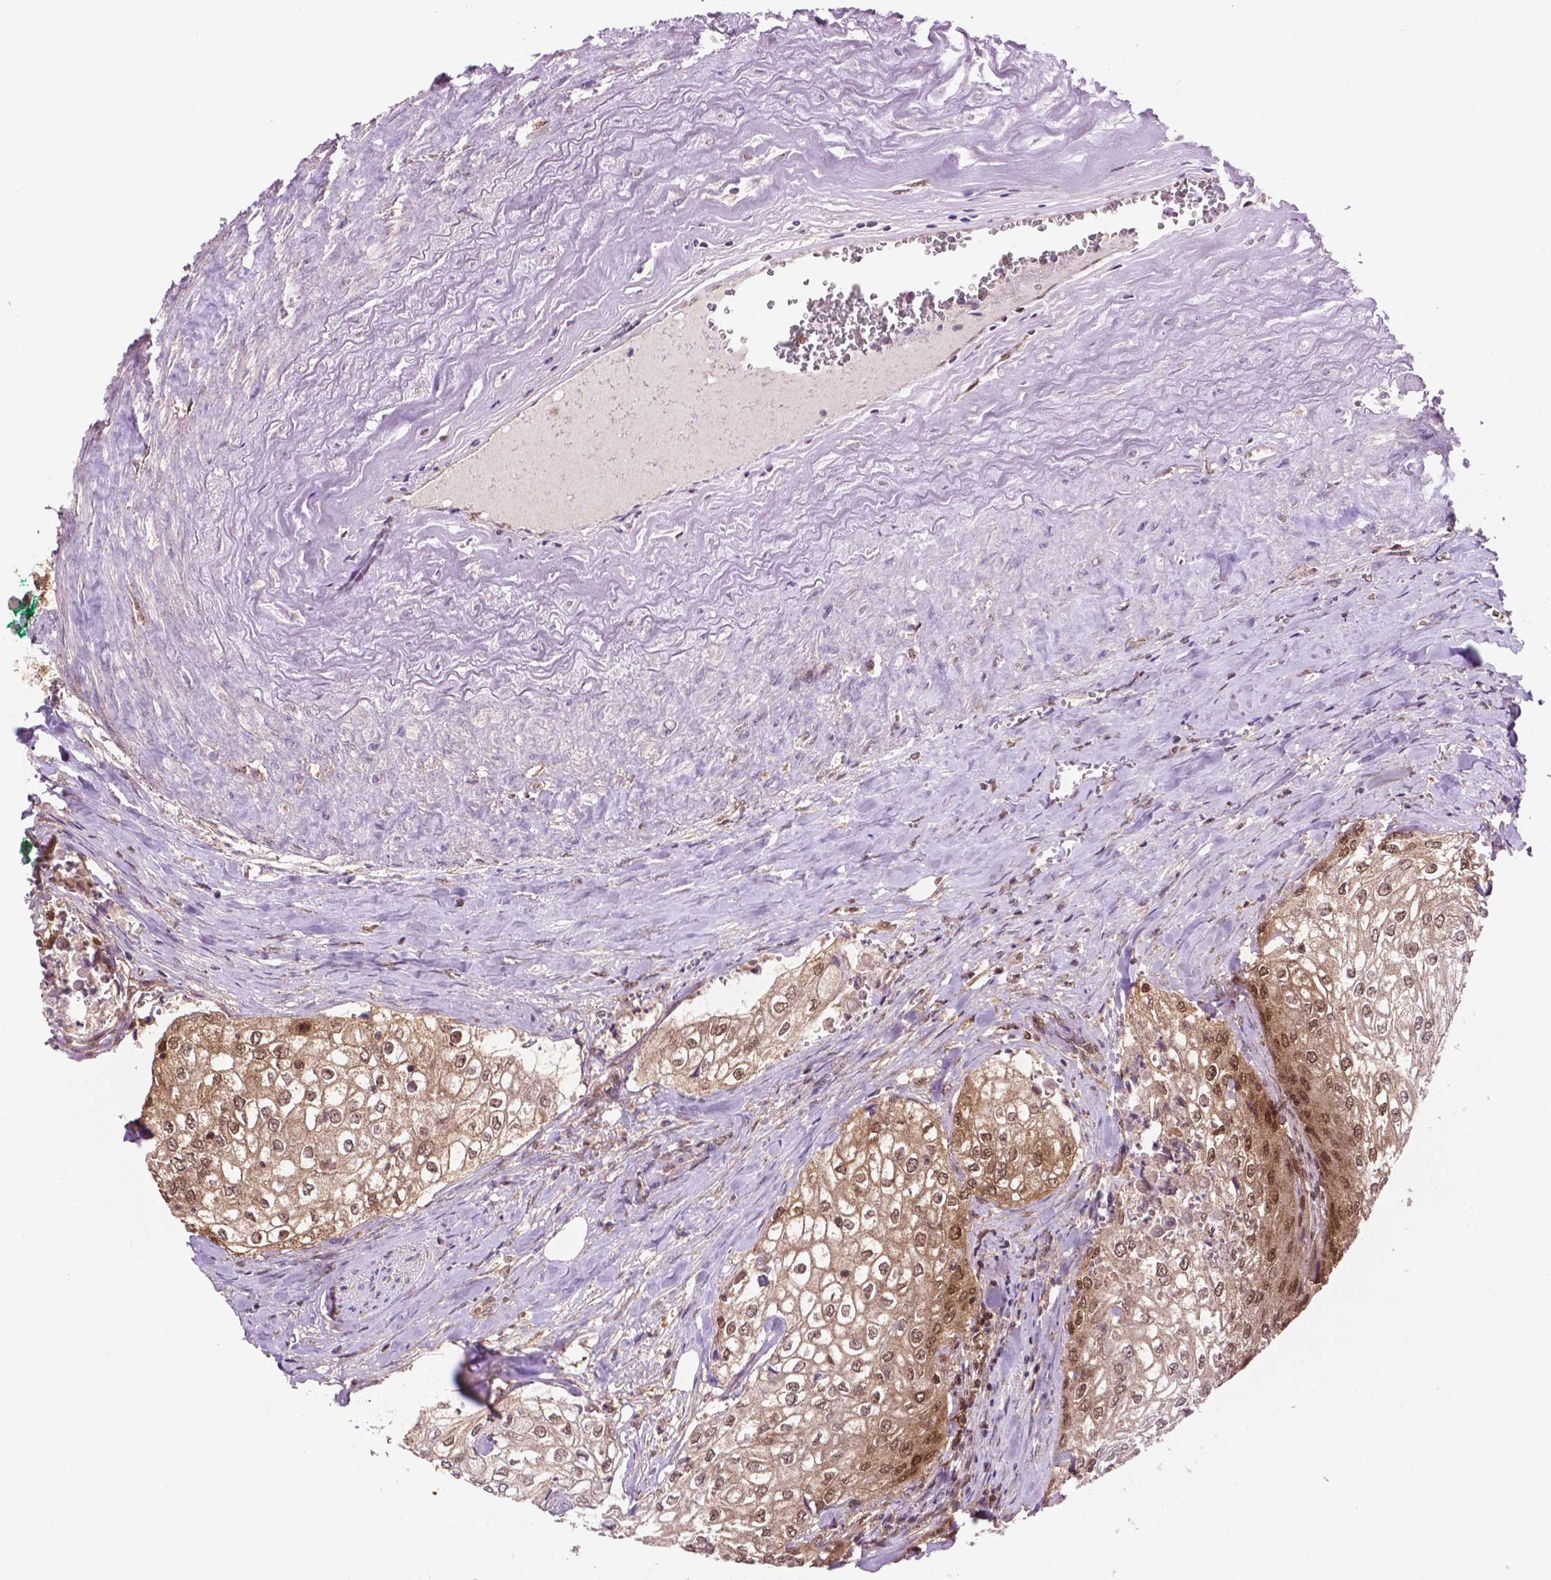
{"staining": {"intensity": "moderate", "quantity": ">75%", "location": "cytoplasmic/membranous,nuclear"}, "tissue": "urothelial cancer", "cell_type": "Tumor cells", "image_type": "cancer", "snomed": [{"axis": "morphology", "description": "Urothelial carcinoma, High grade"}, {"axis": "topography", "description": "Urinary bladder"}], "caption": "Moderate cytoplasmic/membranous and nuclear staining for a protein is appreciated in about >75% of tumor cells of urothelial cancer using IHC.", "gene": "UBE2L6", "patient": {"sex": "male", "age": 62}}